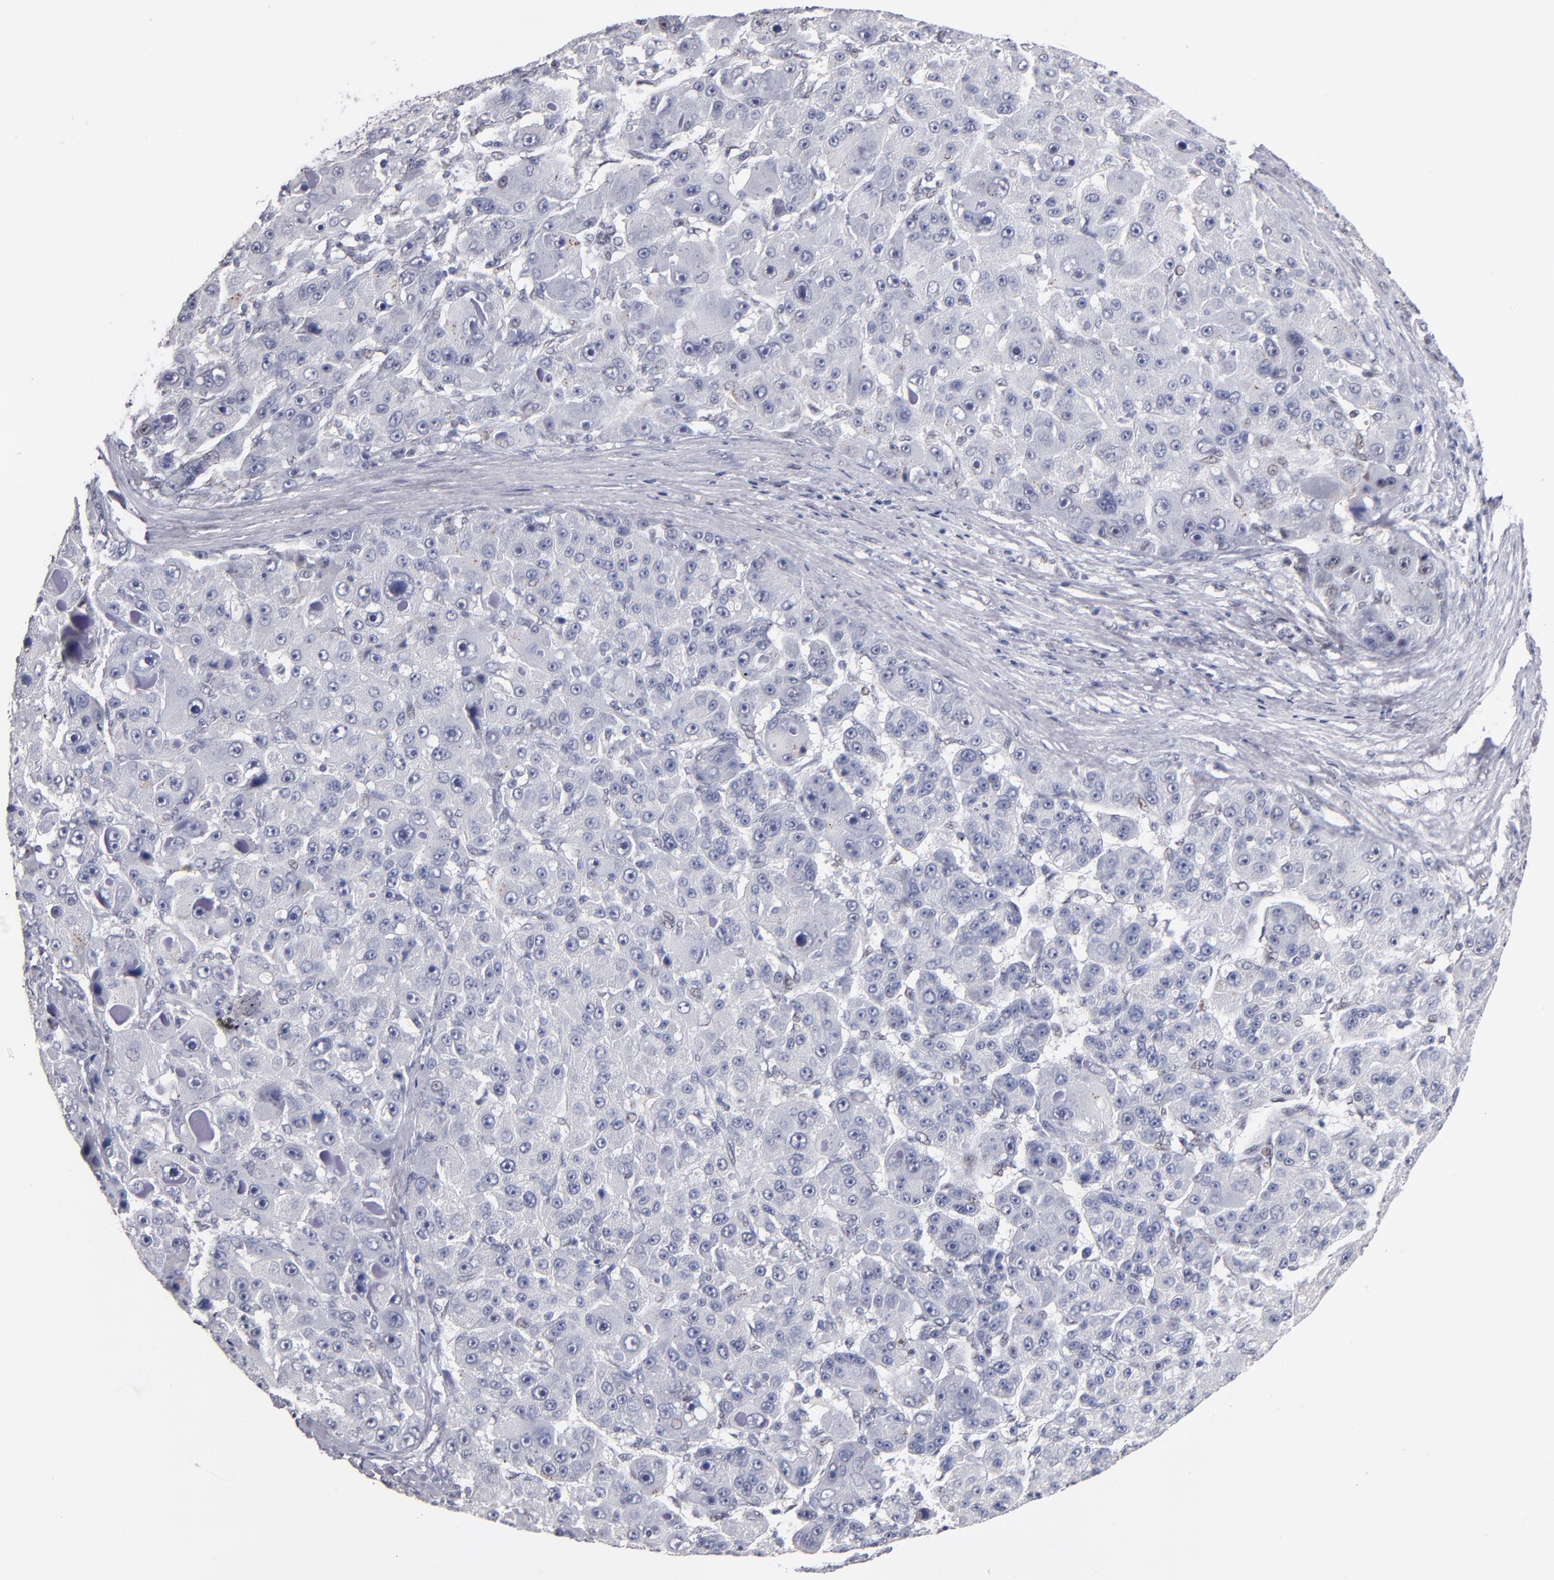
{"staining": {"intensity": "moderate", "quantity": "25%-75%", "location": "nuclear"}, "tissue": "liver cancer", "cell_type": "Tumor cells", "image_type": "cancer", "snomed": [{"axis": "morphology", "description": "Carcinoma, Hepatocellular, NOS"}, {"axis": "topography", "description": "Liver"}], "caption": "Tumor cells demonstrate medium levels of moderate nuclear staining in about 25%-75% of cells in human liver cancer.", "gene": "MN1", "patient": {"sex": "male", "age": 76}}